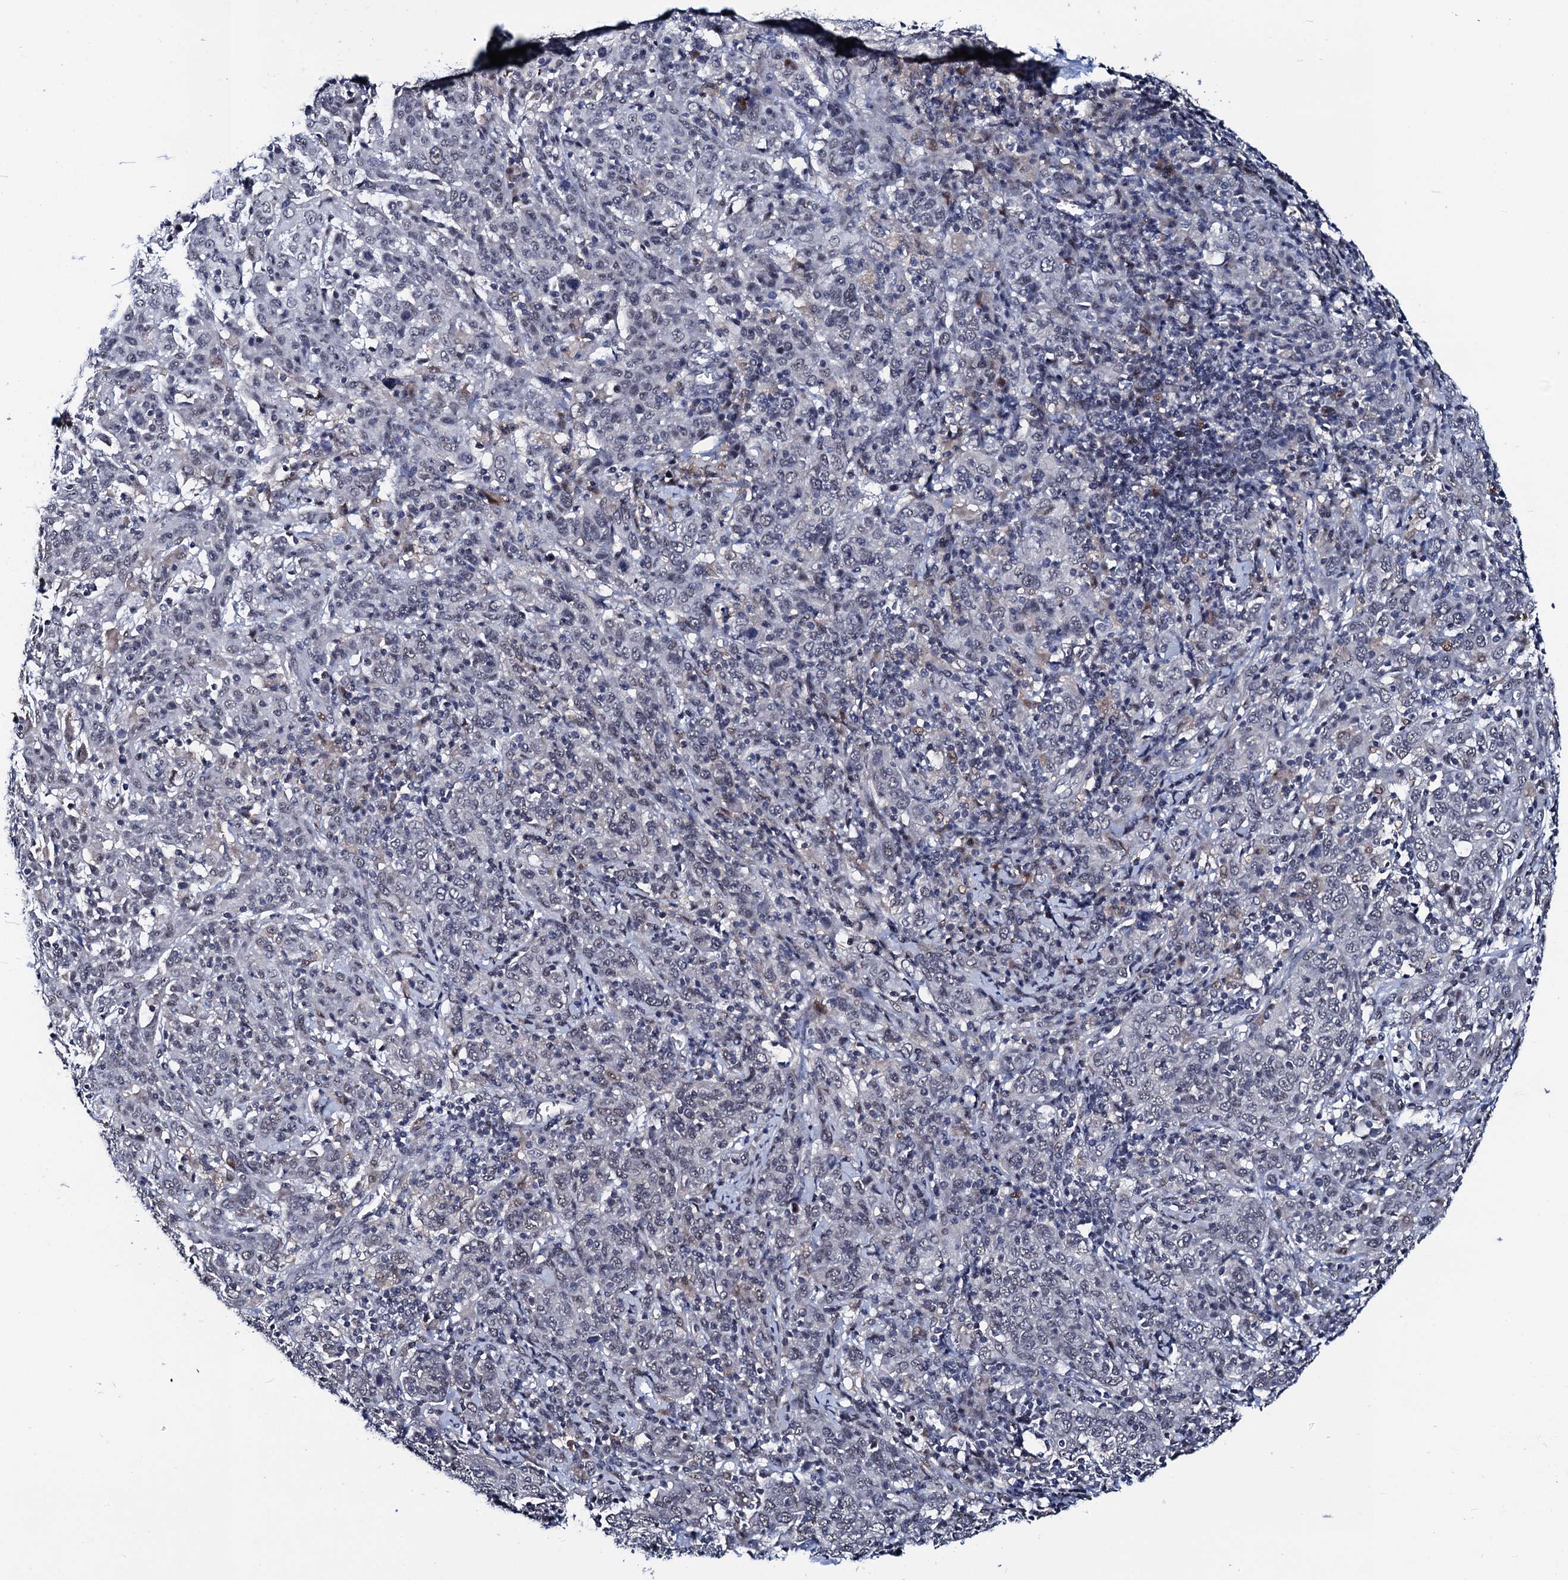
{"staining": {"intensity": "negative", "quantity": "none", "location": "none"}, "tissue": "cervical cancer", "cell_type": "Tumor cells", "image_type": "cancer", "snomed": [{"axis": "morphology", "description": "Squamous cell carcinoma, NOS"}, {"axis": "topography", "description": "Cervix"}], "caption": "Cervical squamous cell carcinoma was stained to show a protein in brown. There is no significant staining in tumor cells.", "gene": "FAM222A", "patient": {"sex": "female", "age": 67}}